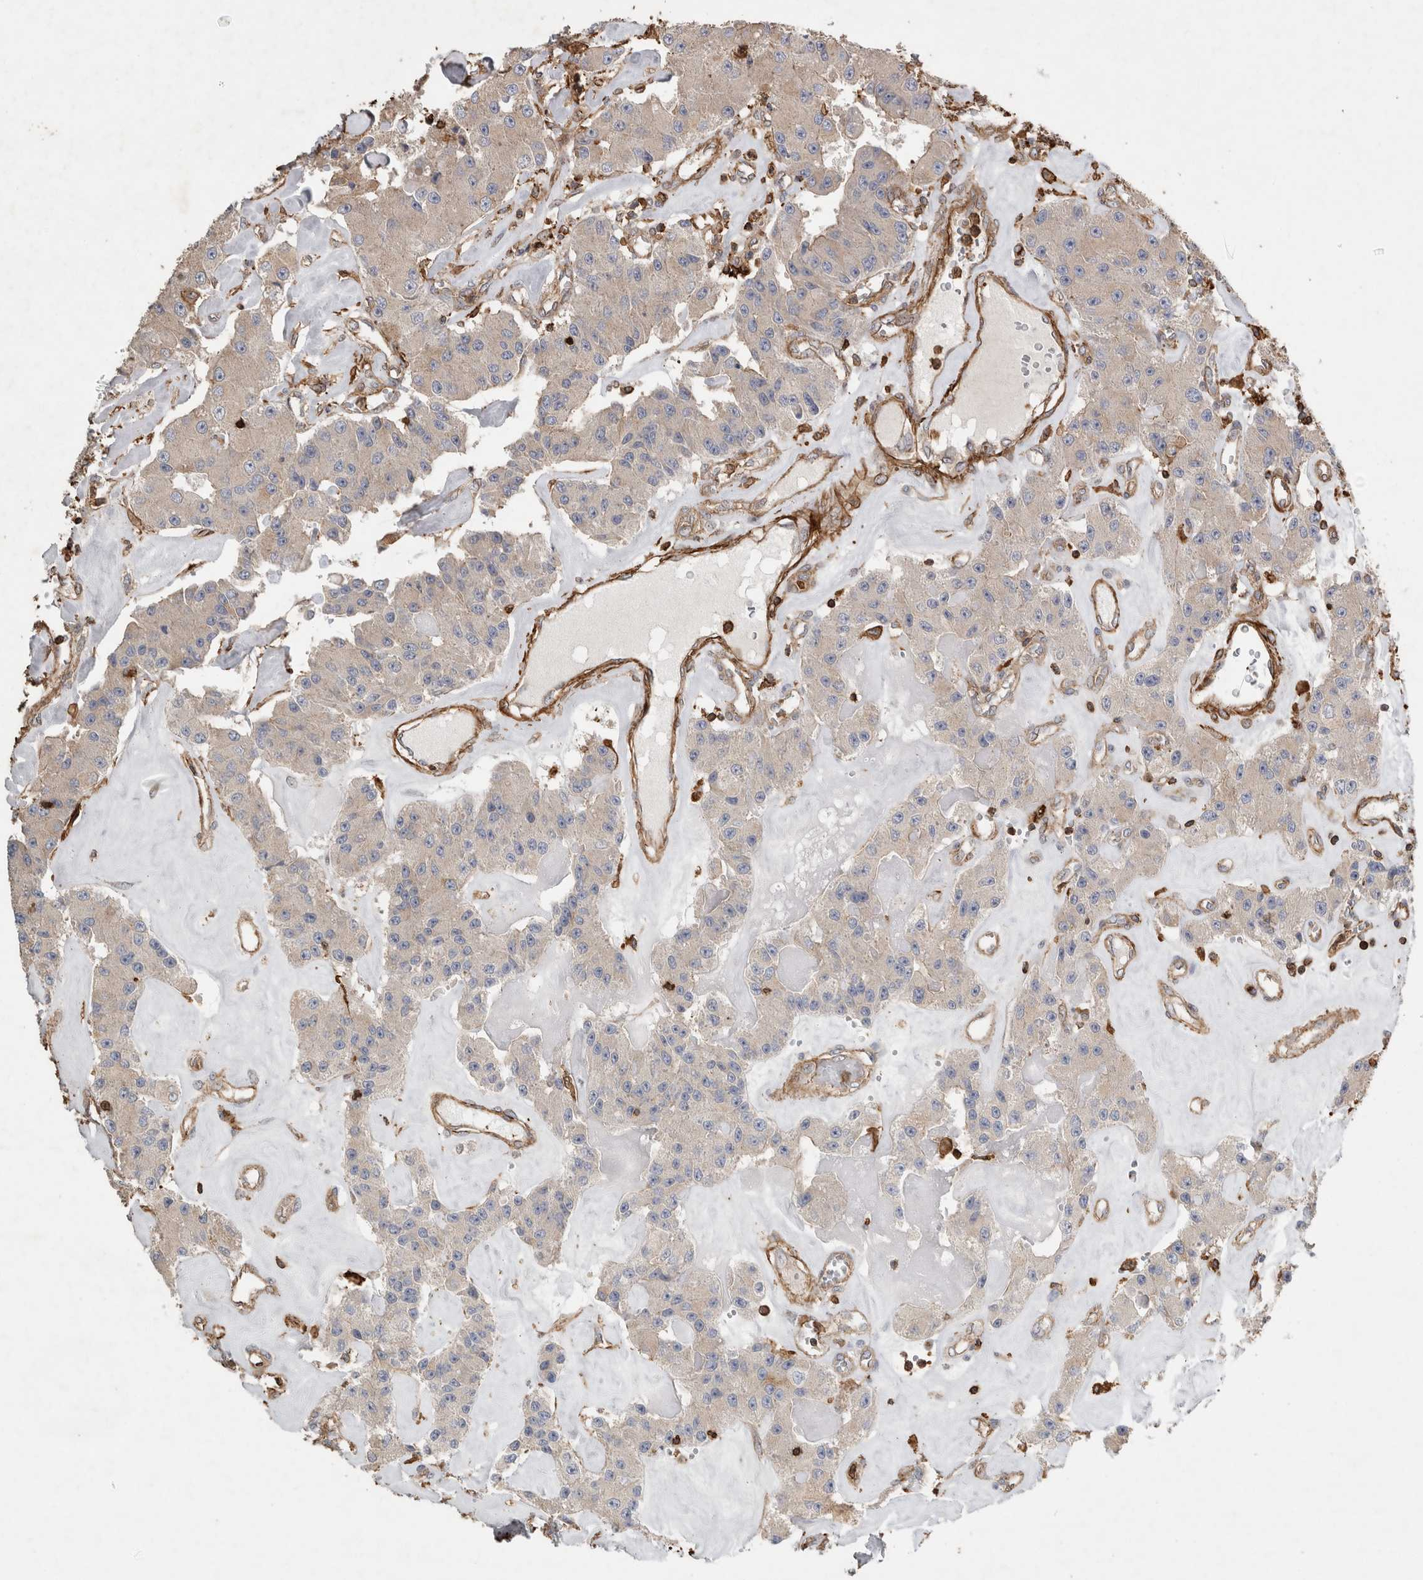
{"staining": {"intensity": "weak", "quantity": "<25%", "location": "cytoplasmic/membranous"}, "tissue": "carcinoid", "cell_type": "Tumor cells", "image_type": "cancer", "snomed": [{"axis": "morphology", "description": "Carcinoid, malignant, NOS"}, {"axis": "topography", "description": "Pancreas"}], "caption": "IHC image of neoplastic tissue: human carcinoid stained with DAB exhibits no significant protein expression in tumor cells.", "gene": "GPER1", "patient": {"sex": "male", "age": 41}}